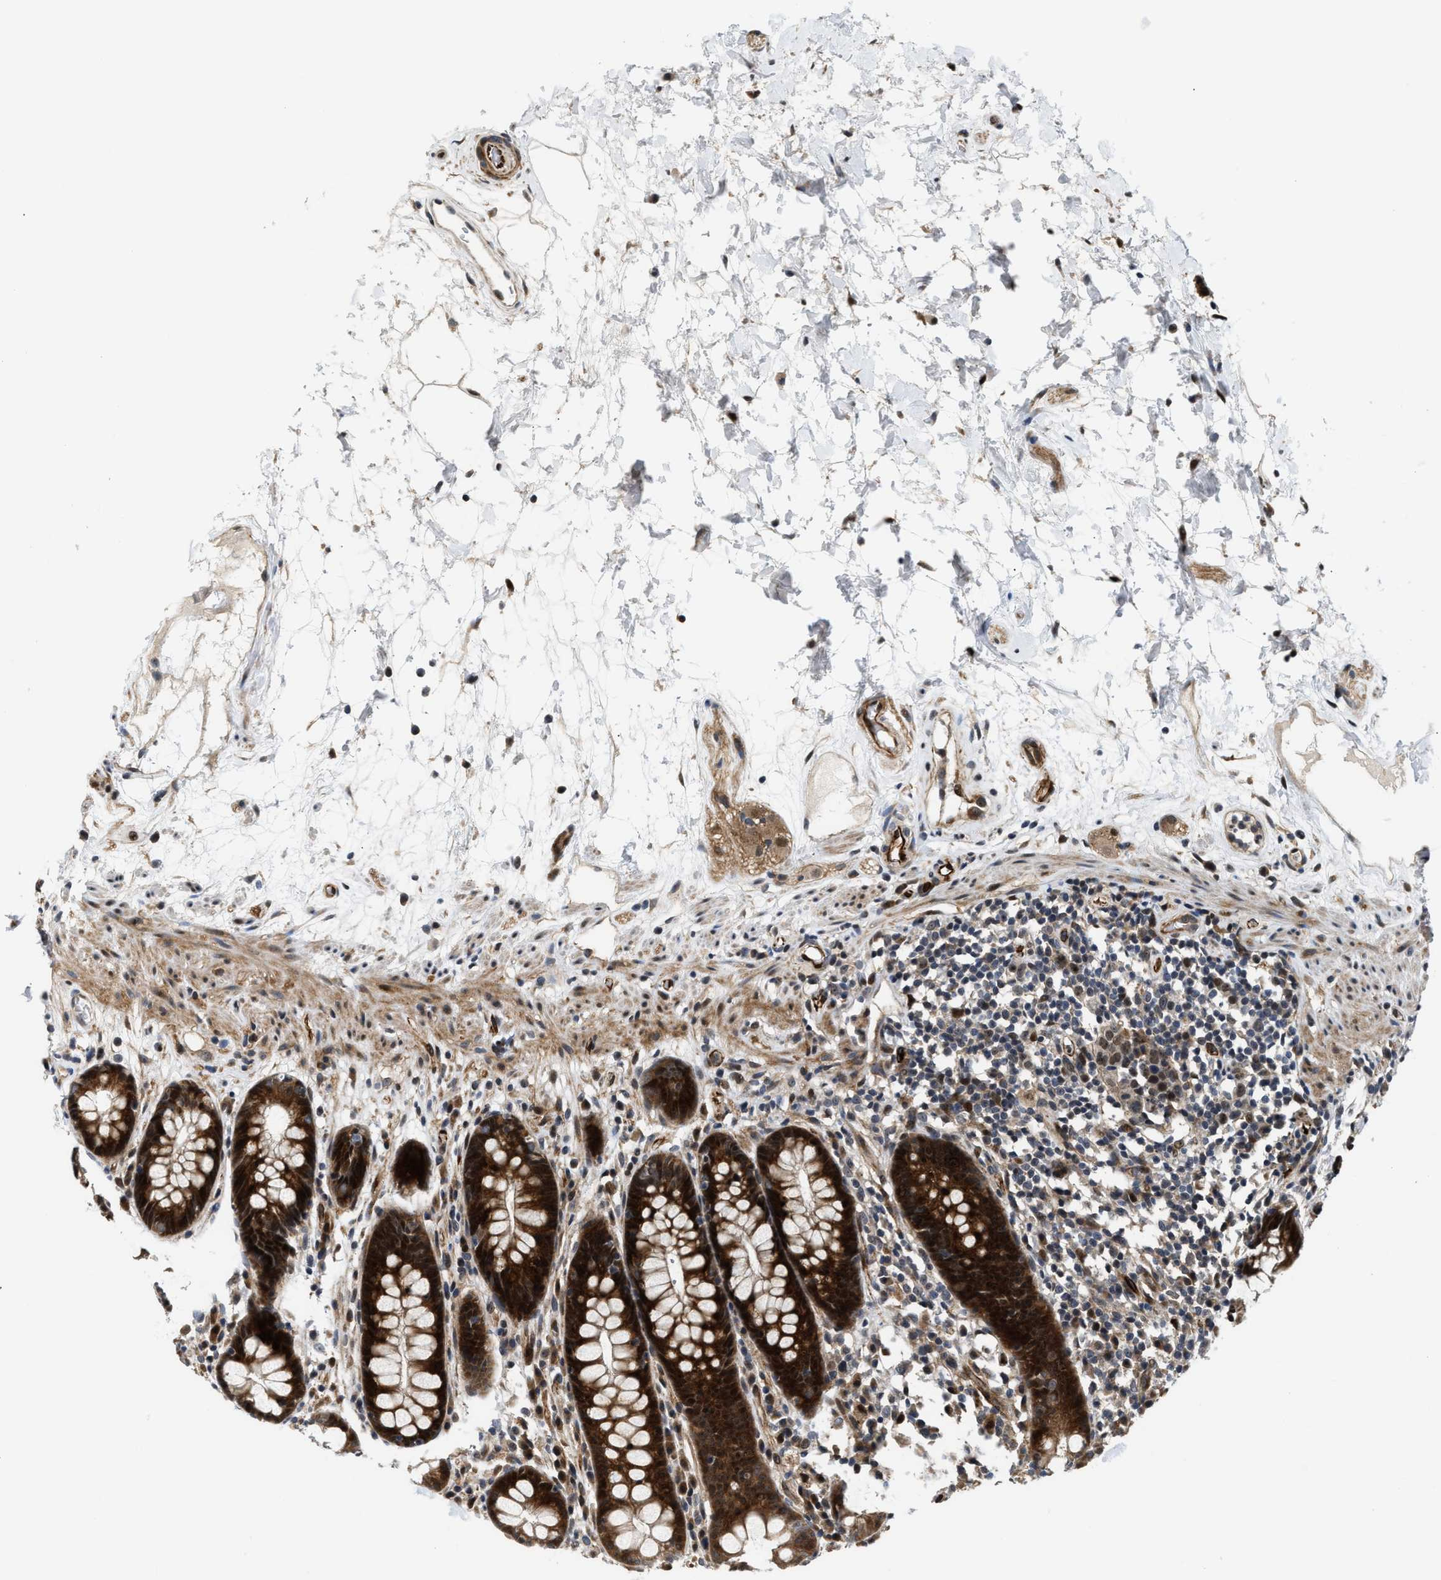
{"staining": {"intensity": "strong", "quantity": ">75%", "location": "cytoplasmic/membranous,nuclear"}, "tissue": "rectum", "cell_type": "Glandular cells", "image_type": "normal", "snomed": [{"axis": "morphology", "description": "Normal tissue, NOS"}, {"axis": "topography", "description": "Rectum"}], "caption": "Glandular cells reveal high levels of strong cytoplasmic/membranous,nuclear staining in approximately >75% of cells in benign rectum.", "gene": "ALDH3A2", "patient": {"sex": "male", "age": 64}}